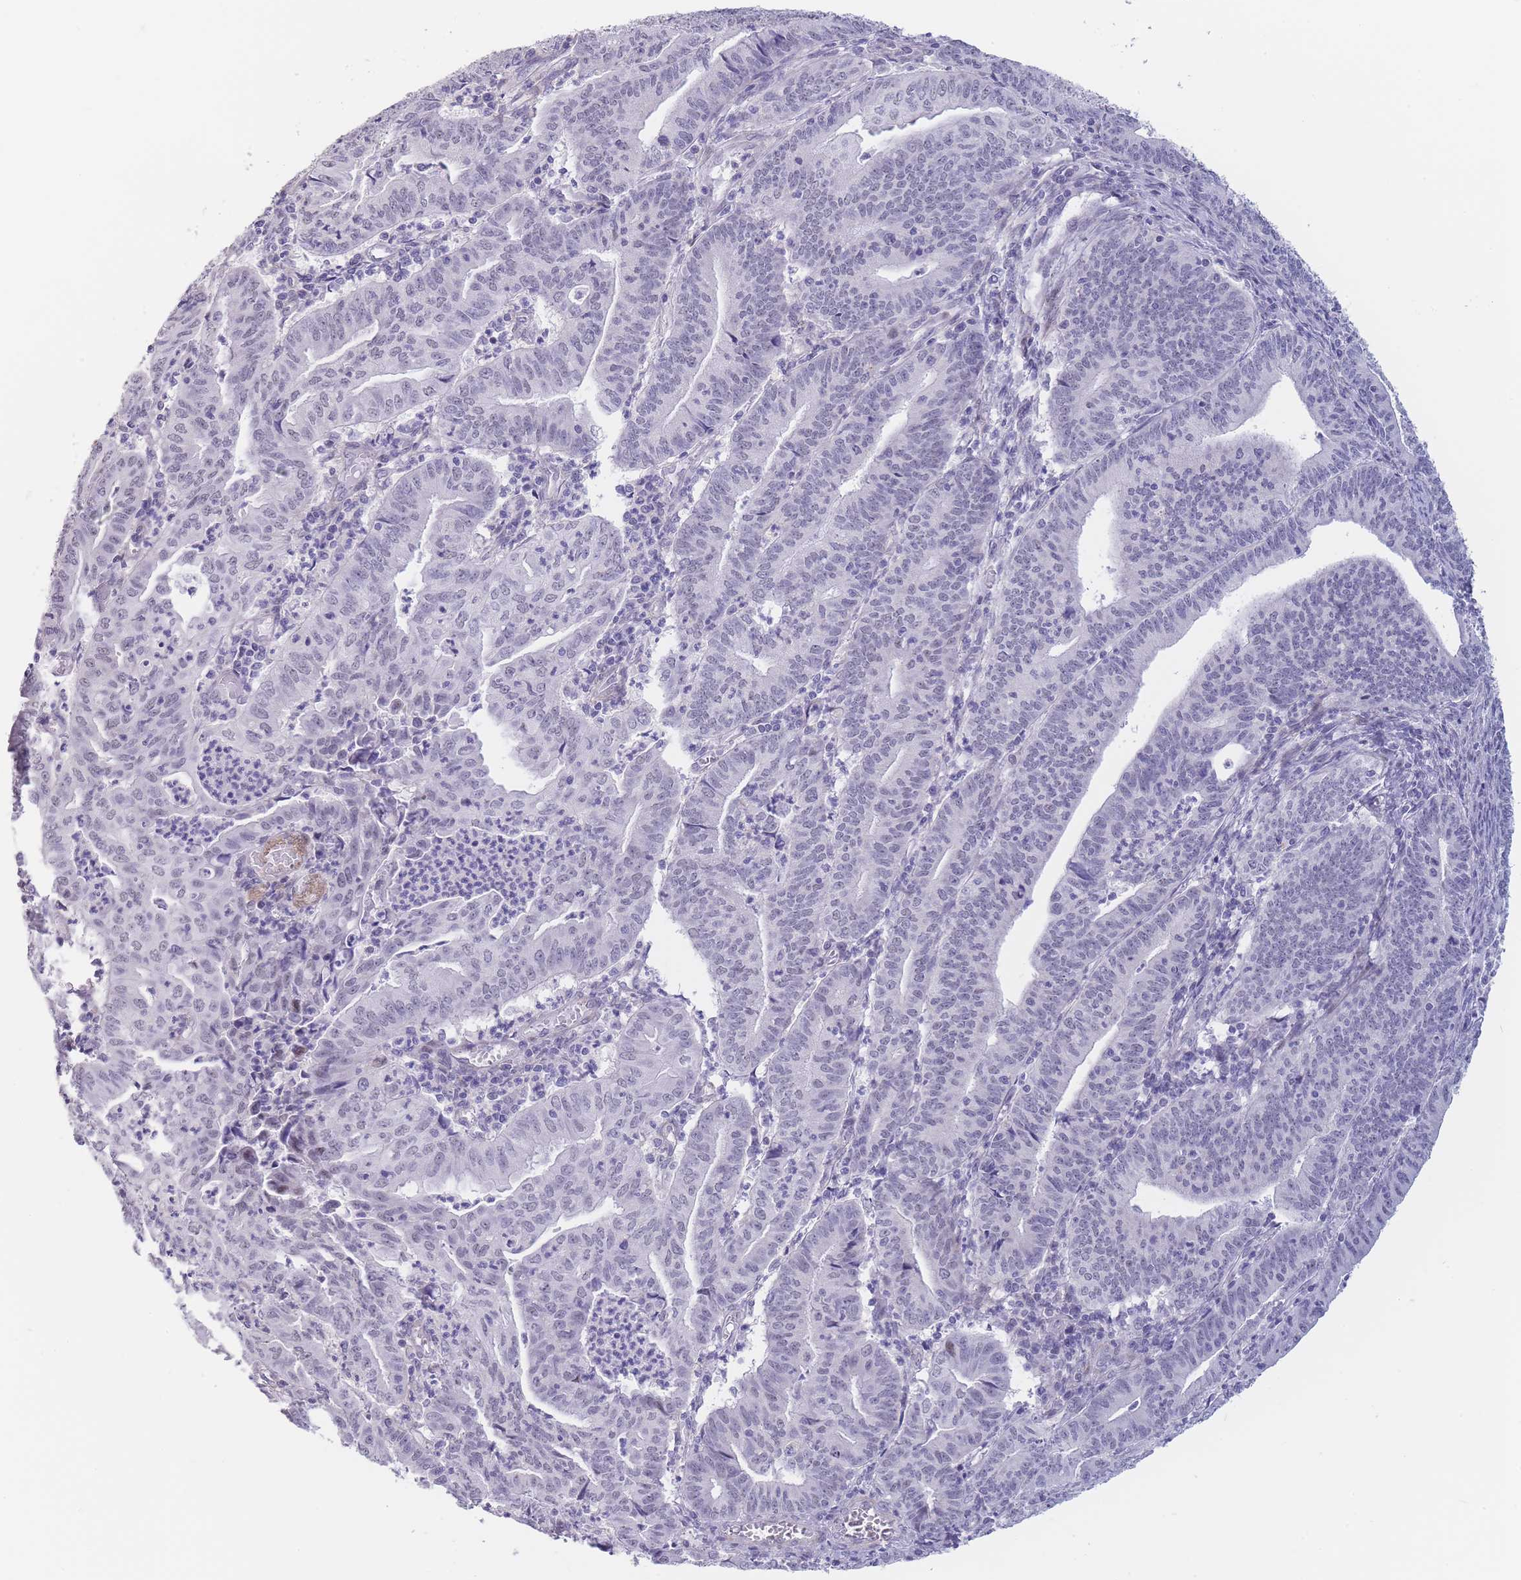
{"staining": {"intensity": "negative", "quantity": "none", "location": "none"}, "tissue": "endometrial cancer", "cell_type": "Tumor cells", "image_type": "cancer", "snomed": [{"axis": "morphology", "description": "Adenocarcinoma, NOS"}, {"axis": "topography", "description": "Endometrium"}], "caption": "Histopathology image shows no significant protein expression in tumor cells of adenocarcinoma (endometrial).", "gene": "ASAP3", "patient": {"sex": "female", "age": 60}}